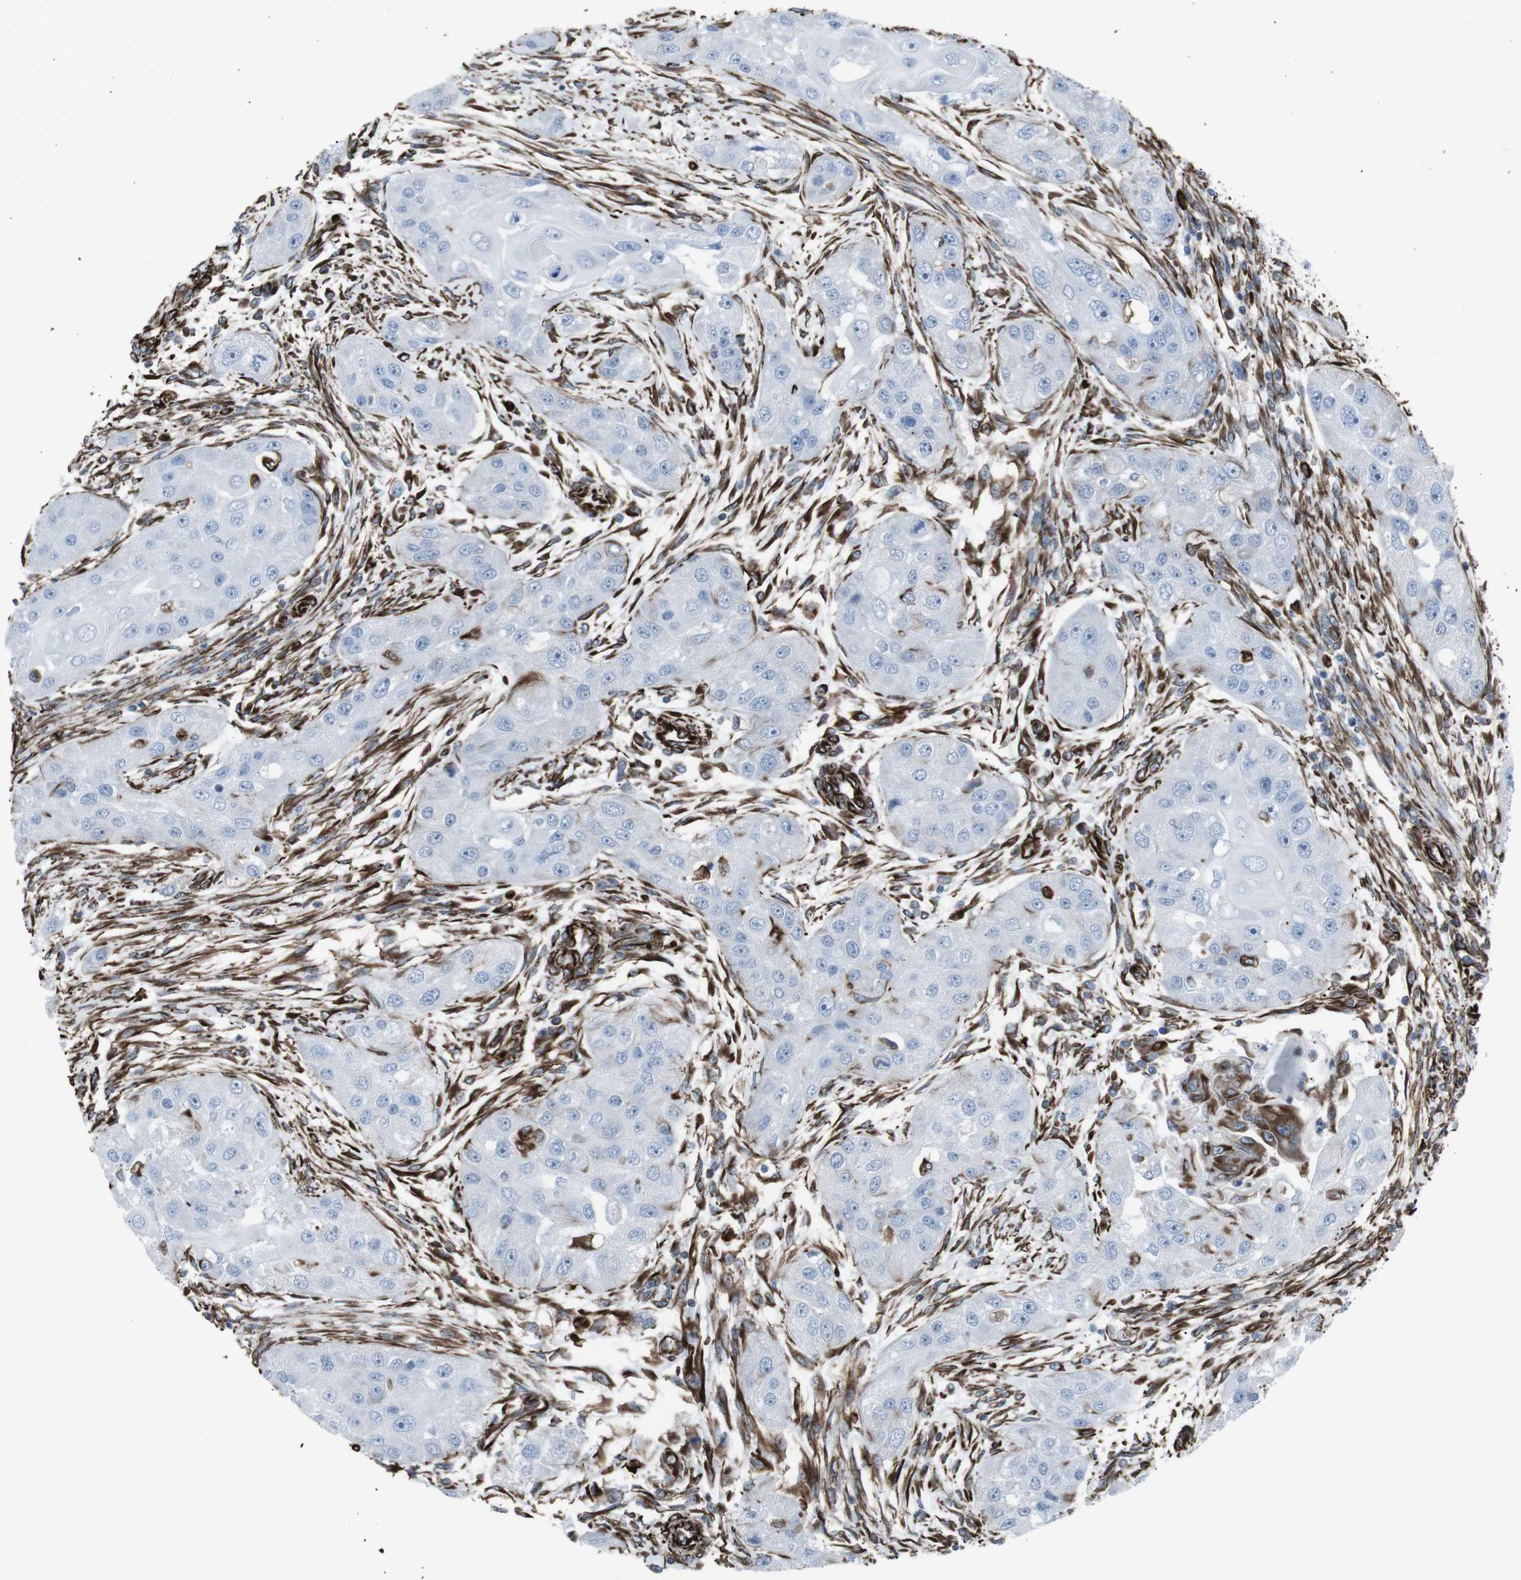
{"staining": {"intensity": "negative", "quantity": "none", "location": "none"}, "tissue": "head and neck cancer", "cell_type": "Tumor cells", "image_type": "cancer", "snomed": [{"axis": "morphology", "description": "Normal tissue, NOS"}, {"axis": "morphology", "description": "Squamous cell carcinoma, NOS"}, {"axis": "topography", "description": "Skeletal muscle"}, {"axis": "topography", "description": "Head-Neck"}], "caption": "DAB (3,3'-diaminobenzidine) immunohistochemical staining of squamous cell carcinoma (head and neck) shows no significant staining in tumor cells.", "gene": "ZDHHC6", "patient": {"sex": "male", "age": 51}}